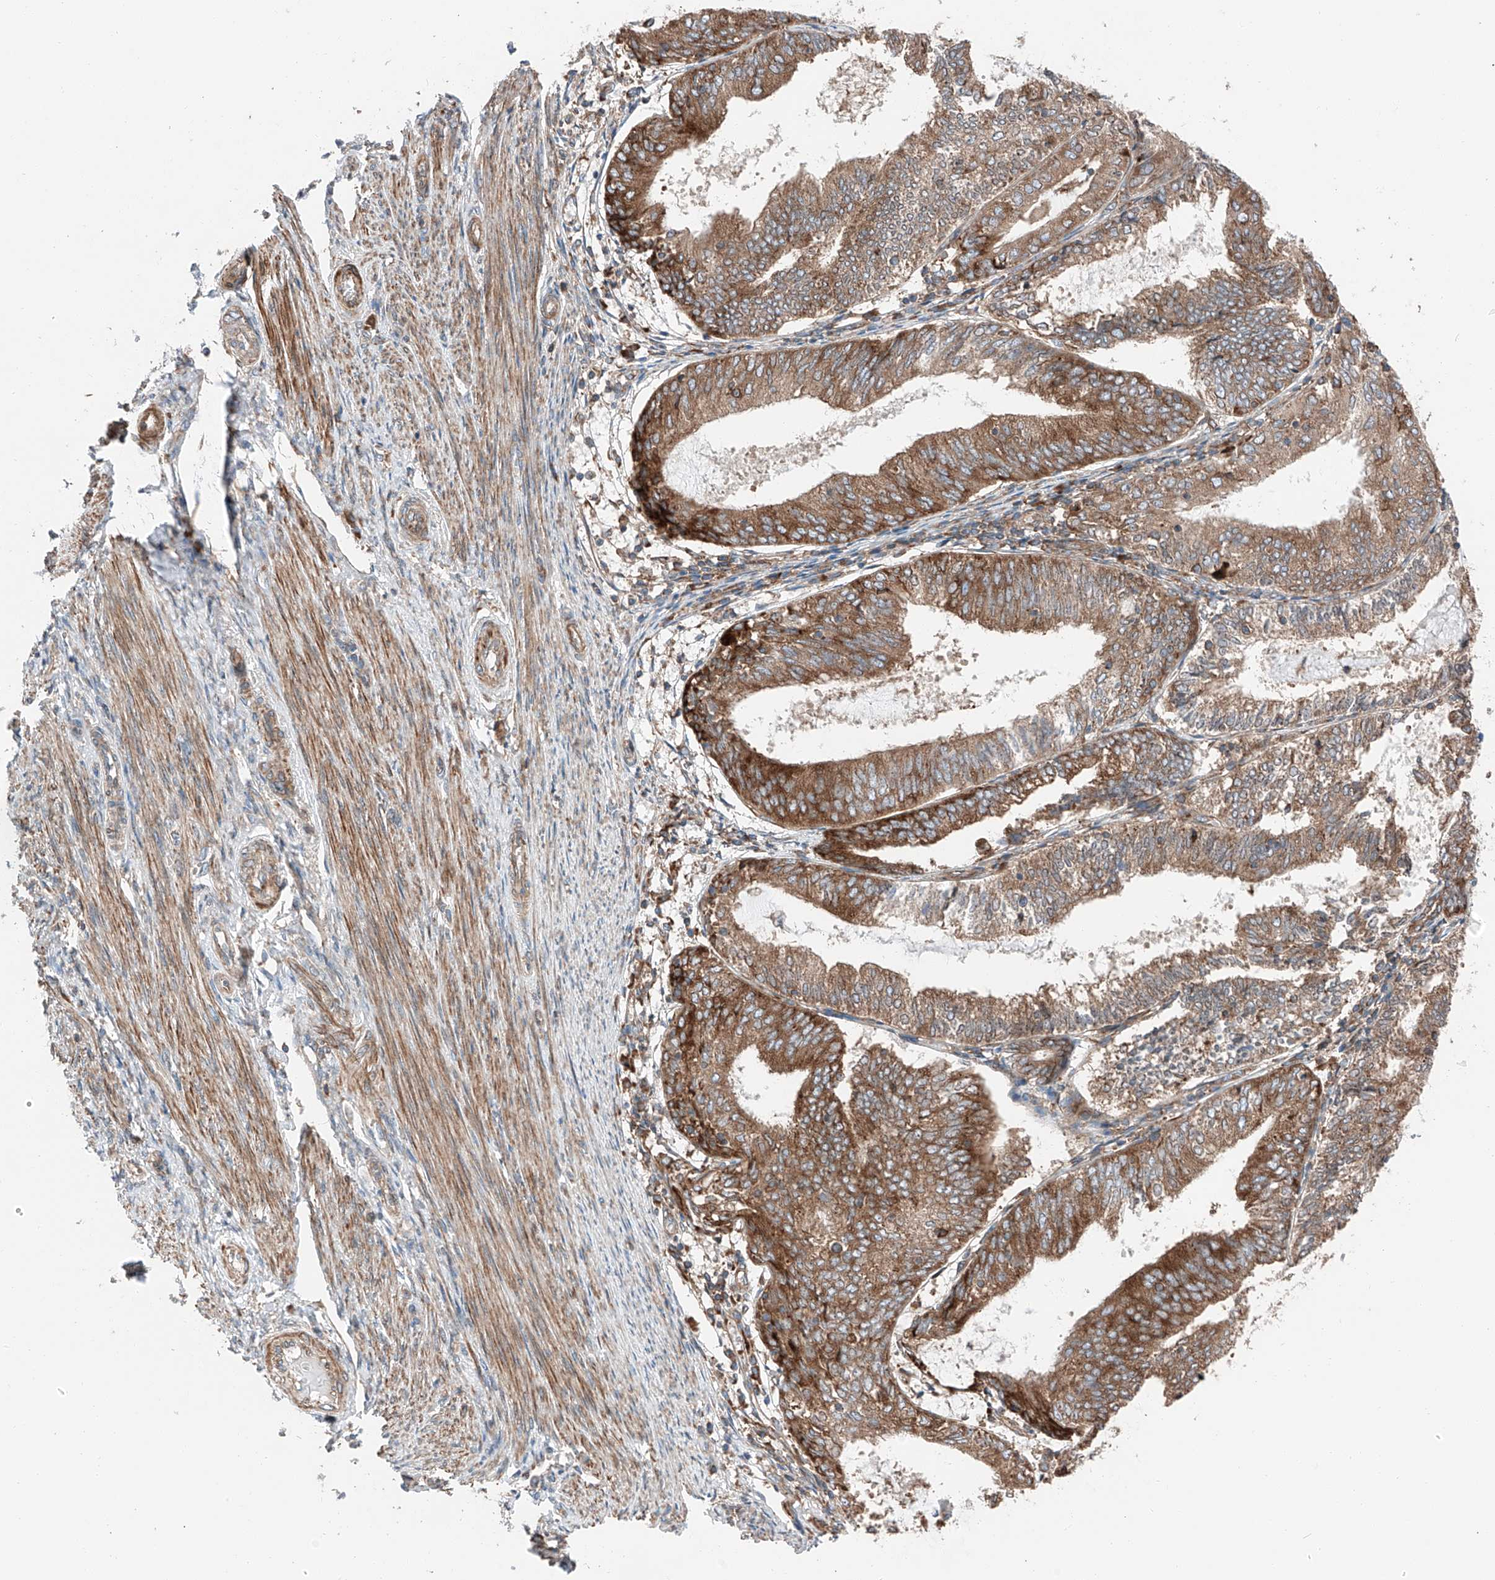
{"staining": {"intensity": "moderate", "quantity": ">75%", "location": "cytoplasmic/membranous"}, "tissue": "endometrial cancer", "cell_type": "Tumor cells", "image_type": "cancer", "snomed": [{"axis": "morphology", "description": "Adenocarcinoma, NOS"}, {"axis": "topography", "description": "Endometrium"}], "caption": "Protein expression by immunohistochemistry (IHC) reveals moderate cytoplasmic/membranous expression in about >75% of tumor cells in endometrial cancer. The staining was performed using DAB, with brown indicating positive protein expression. Nuclei are stained blue with hematoxylin.", "gene": "ZC3H15", "patient": {"sex": "female", "age": 81}}